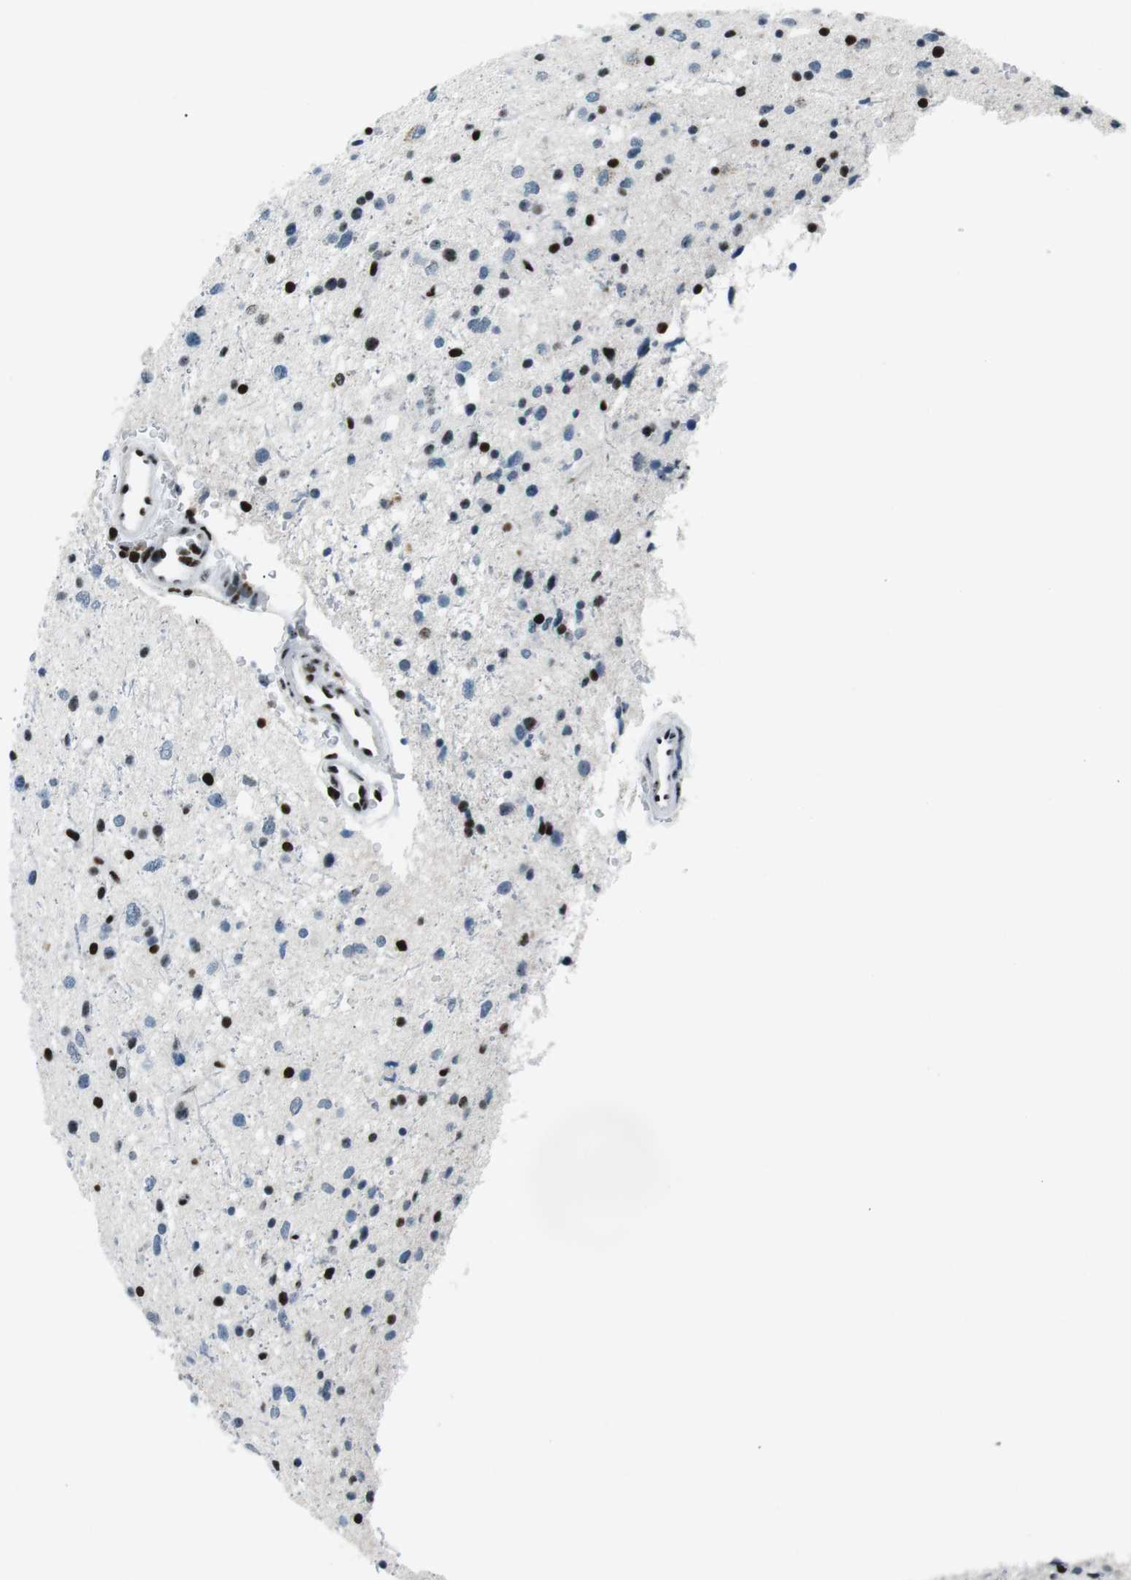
{"staining": {"intensity": "strong", "quantity": "<25%", "location": "nuclear"}, "tissue": "glioma", "cell_type": "Tumor cells", "image_type": "cancer", "snomed": [{"axis": "morphology", "description": "Glioma, malignant, Low grade"}, {"axis": "topography", "description": "Brain"}], "caption": "An image of malignant glioma (low-grade) stained for a protein exhibits strong nuclear brown staining in tumor cells.", "gene": "PML", "patient": {"sex": "female", "age": 37}}